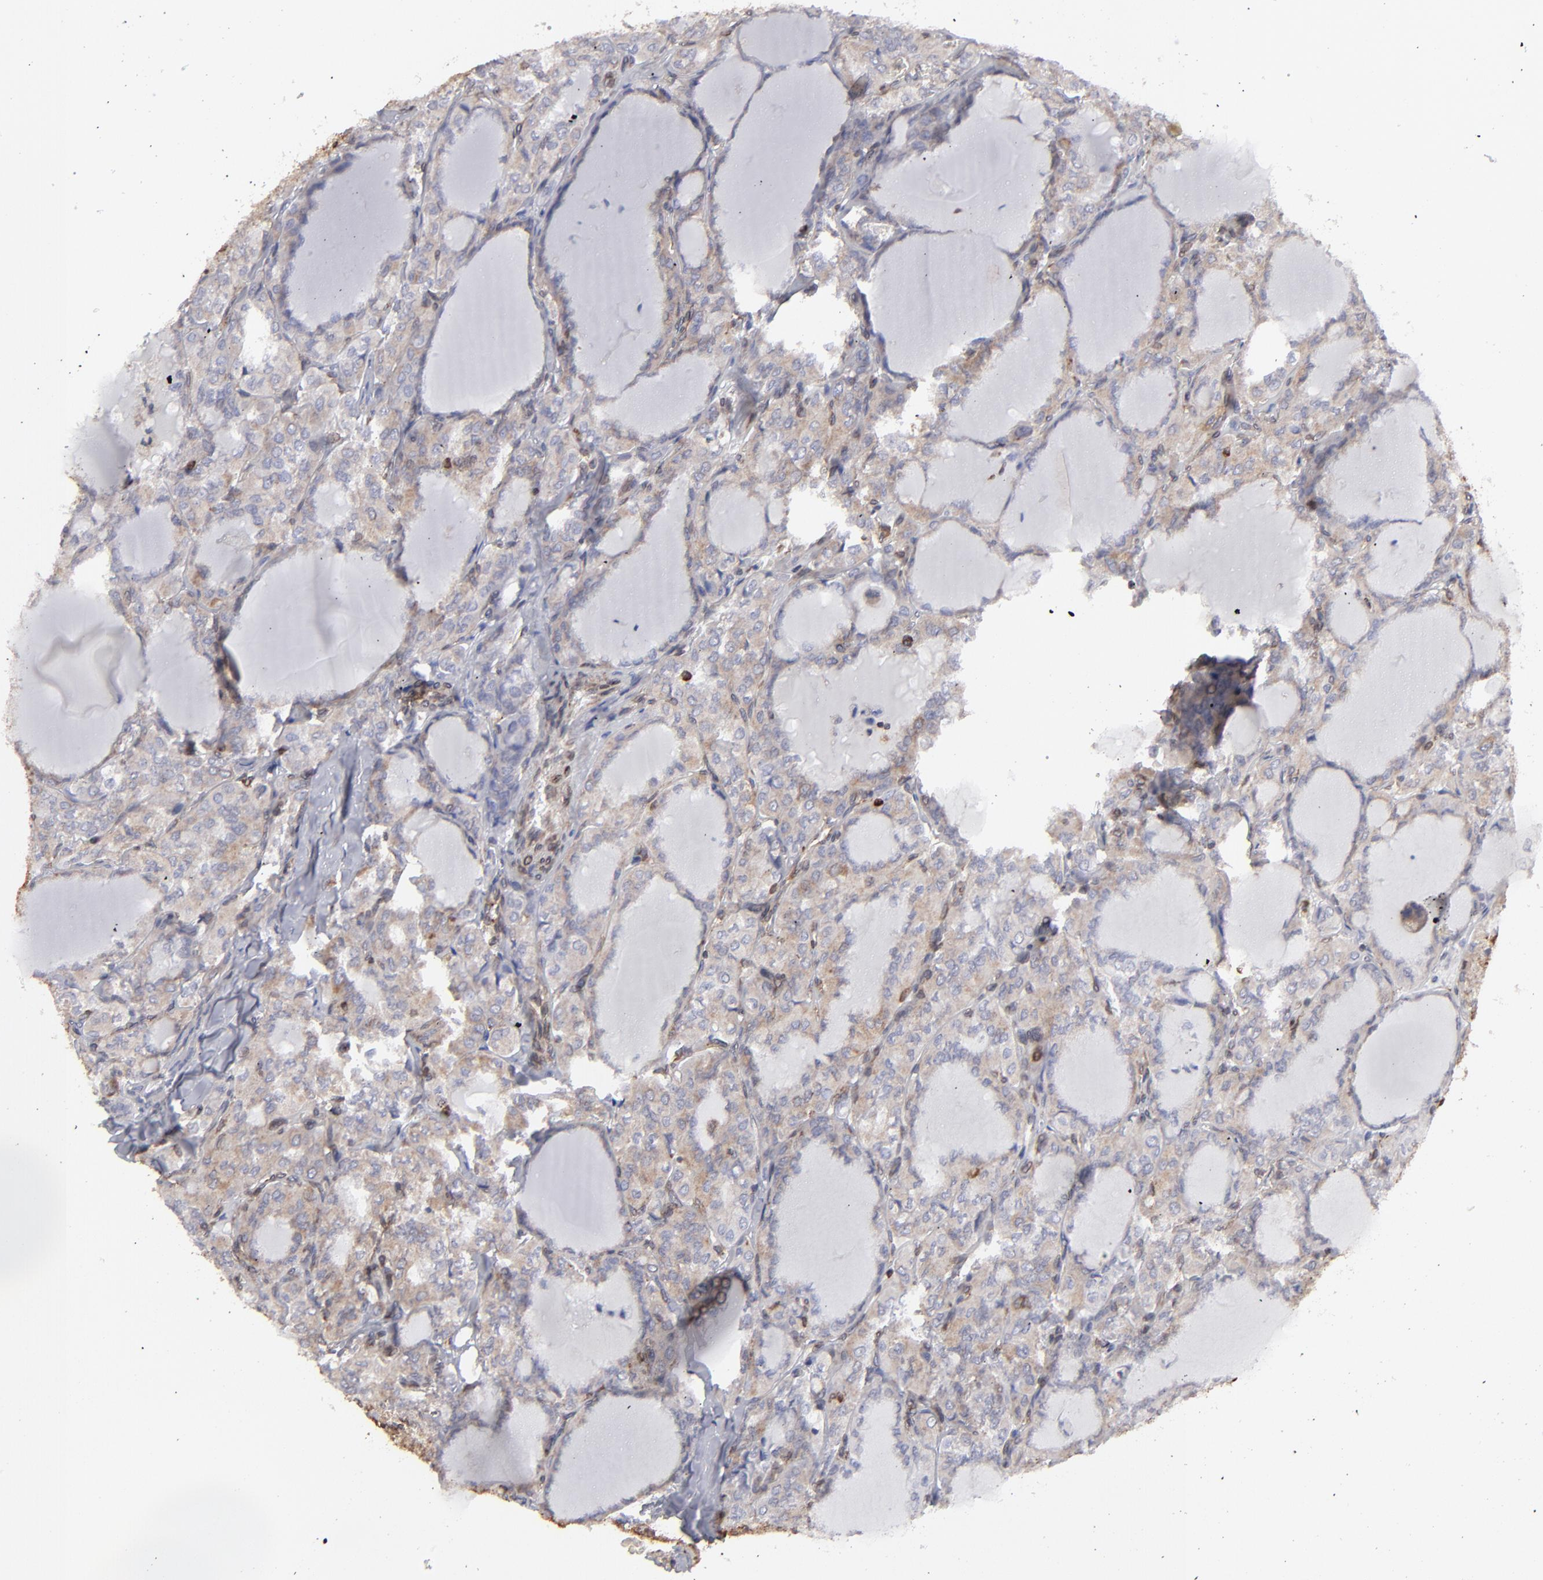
{"staining": {"intensity": "weak", "quantity": ">75%", "location": "cytoplasmic/membranous"}, "tissue": "thyroid cancer", "cell_type": "Tumor cells", "image_type": "cancer", "snomed": [{"axis": "morphology", "description": "Papillary adenocarcinoma, NOS"}, {"axis": "topography", "description": "Thyroid gland"}], "caption": "IHC histopathology image of human thyroid cancer stained for a protein (brown), which demonstrates low levels of weak cytoplasmic/membranous positivity in approximately >75% of tumor cells.", "gene": "TMX1", "patient": {"sex": "male", "age": 20}}